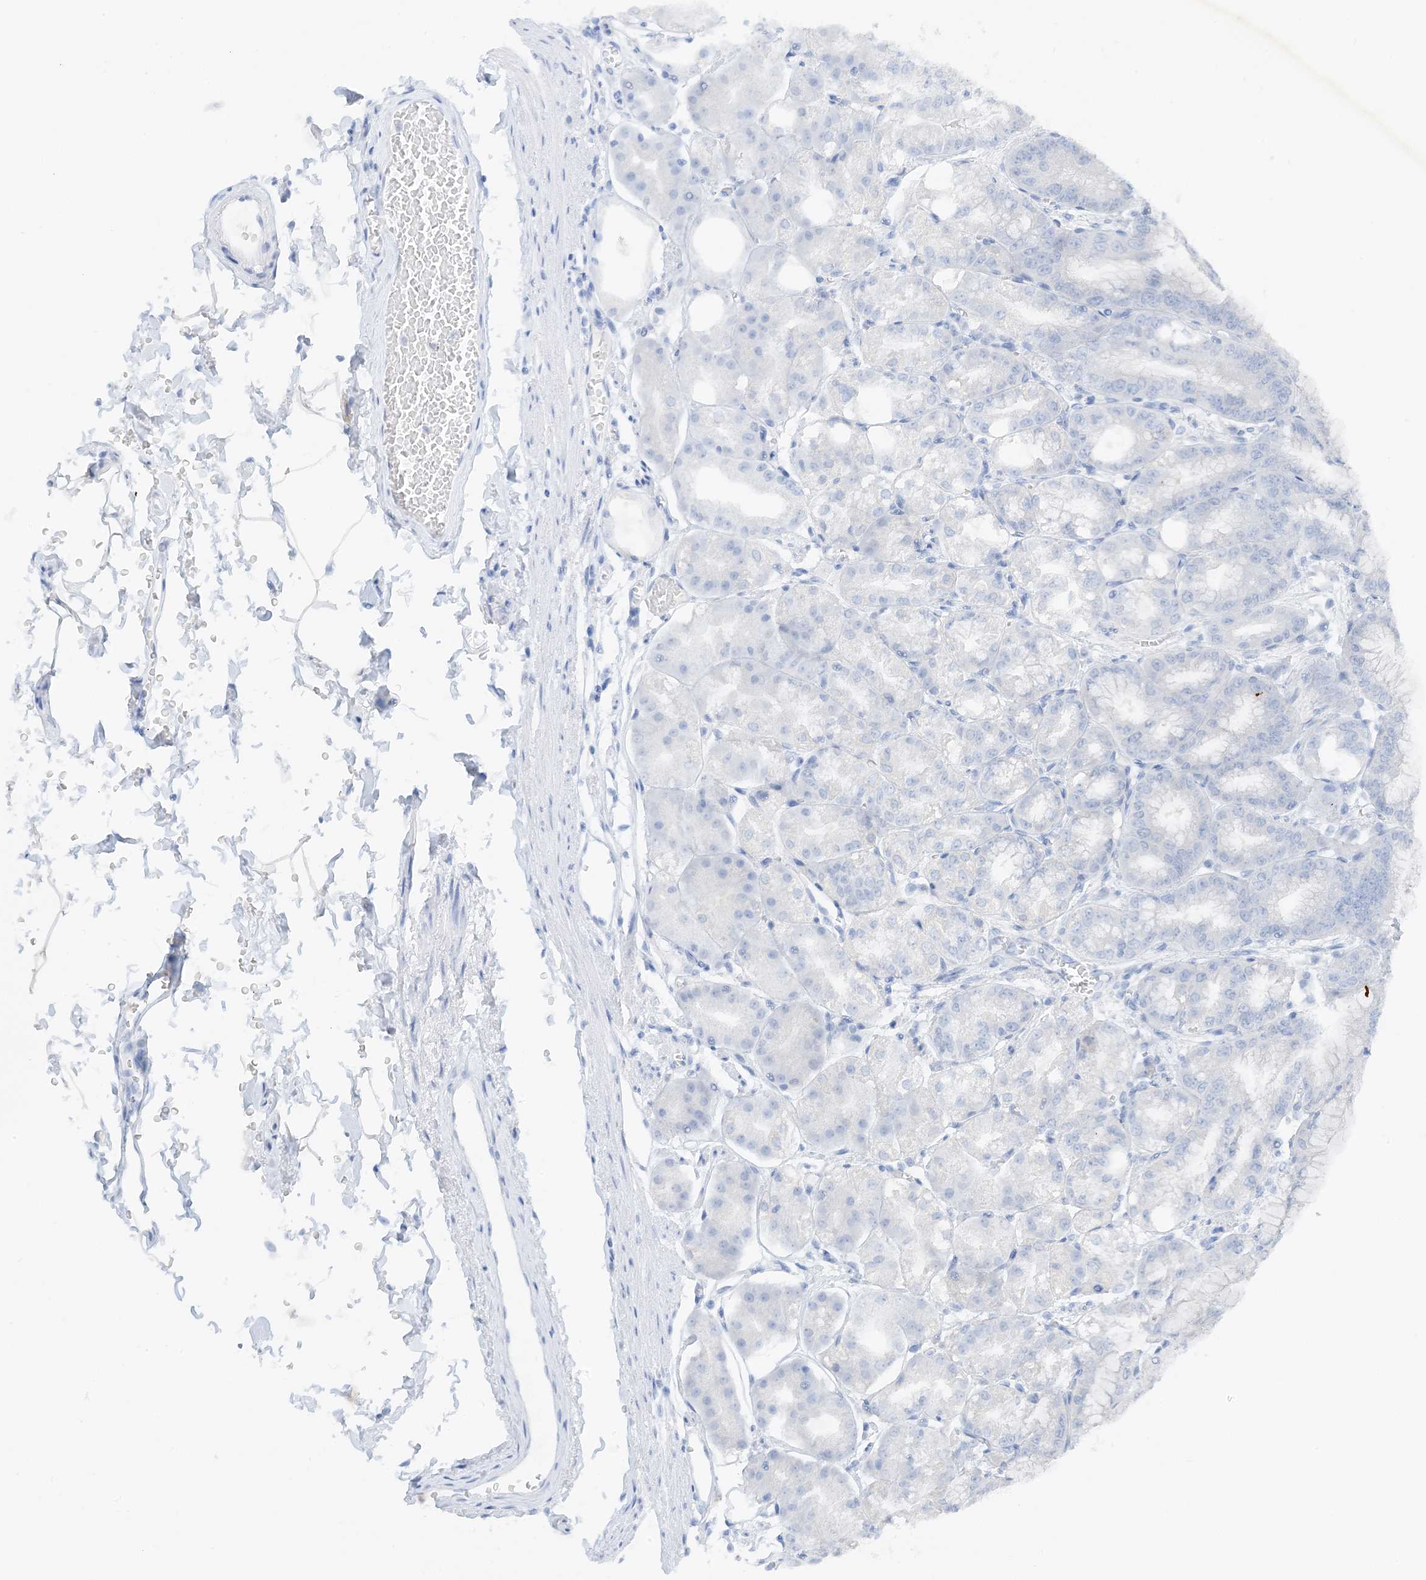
{"staining": {"intensity": "negative", "quantity": "none", "location": "none"}, "tissue": "stomach", "cell_type": "Glandular cells", "image_type": "normal", "snomed": [{"axis": "morphology", "description": "Normal tissue, NOS"}, {"axis": "topography", "description": "Stomach, lower"}], "caption": "Immunohistochemistry (IHC) image of benign human stomach stained for a protein (brown), which reveals no positivity in glandular cells.", "gene": "KIFBP", "patient": {"sex": "male", "age": 71}}